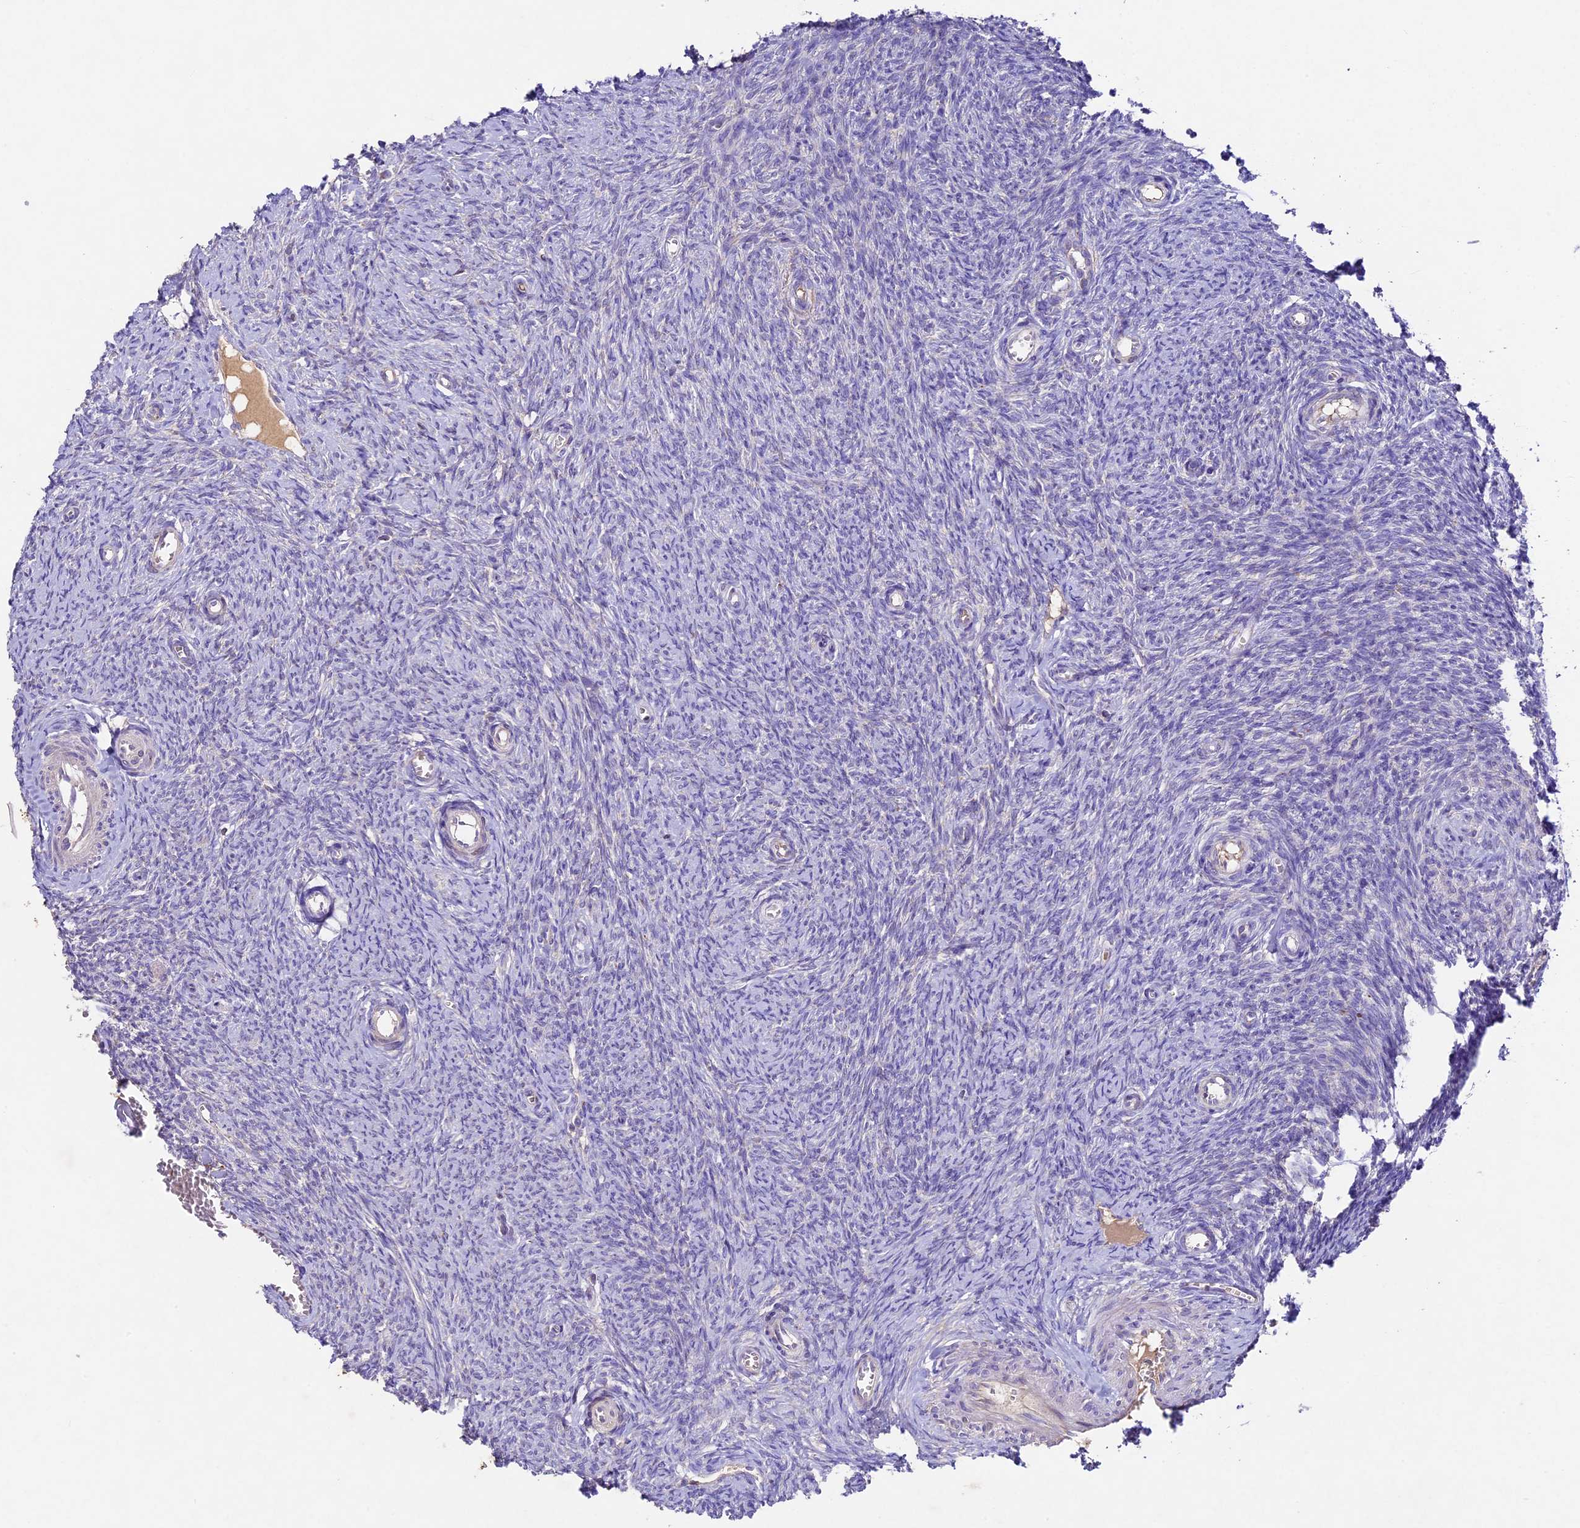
{"staining": {"intensity": "negative", "quantity": "none", "location": "none"}, "tissue": "ovary", "cell_type": "Ovarian stroma cells", "image_type": "normal", "snomed": [{"axis": "morphology", "description": "Normal tissue, NOS"}, {"axis": "topography", "description": "Ovary"}], "caption": "An immunohistochemistry (IHC) image of benign ovary is shown. There is no staining in ovarian stroma cells of ovary.", "gene": "PMPCB", "patient": {"sex": "female", "age": 44}}